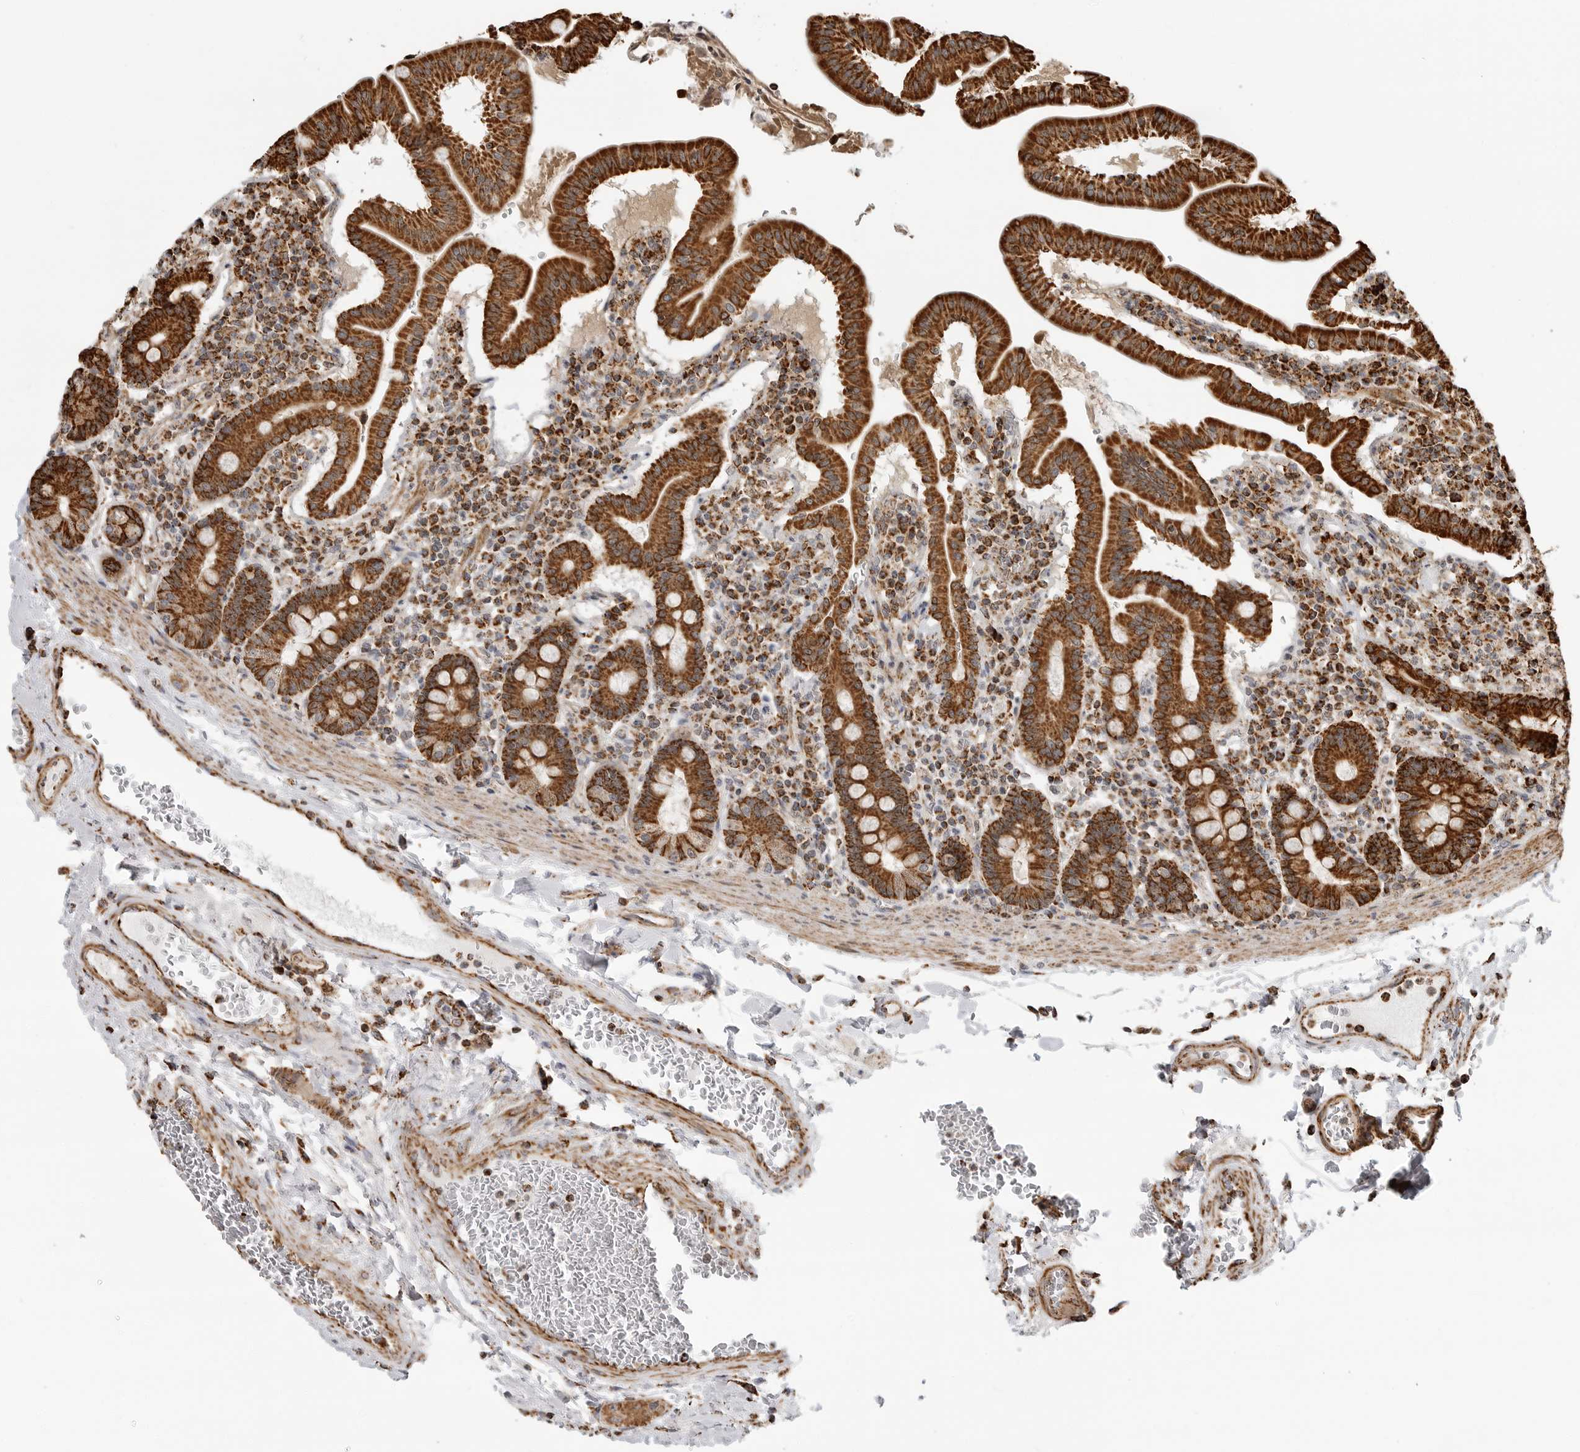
{"staining": {"intensity": "strong", "quantity": ">75%", "location": "cytoplasmic/membranous"}, "tissue": "duodenum", "cell_type": "Glandular cells", "image_type": "normal", "snomed": [{"axis": "morphology", "description": "Normal tissue, NOS"}, {"axis": "morphology", "description": "Adenocarcinoma, NOS"}, {"axis": "topography", "description": "Pancreas"}, {"axis": "topography", "description": "Duodenum"}], "caption": "Duodenum stained with DAB immunohistochemistry displays high levels of strong cytoplasmic/membranous staining in approximately >75% of glandular cells. Using DAB (brown) and hematoxylin (blue) stains, captured at high magnification using brightfield microscopy.", "gene": "BMP2K", "patient": {"sex": "male", "age": 50}}